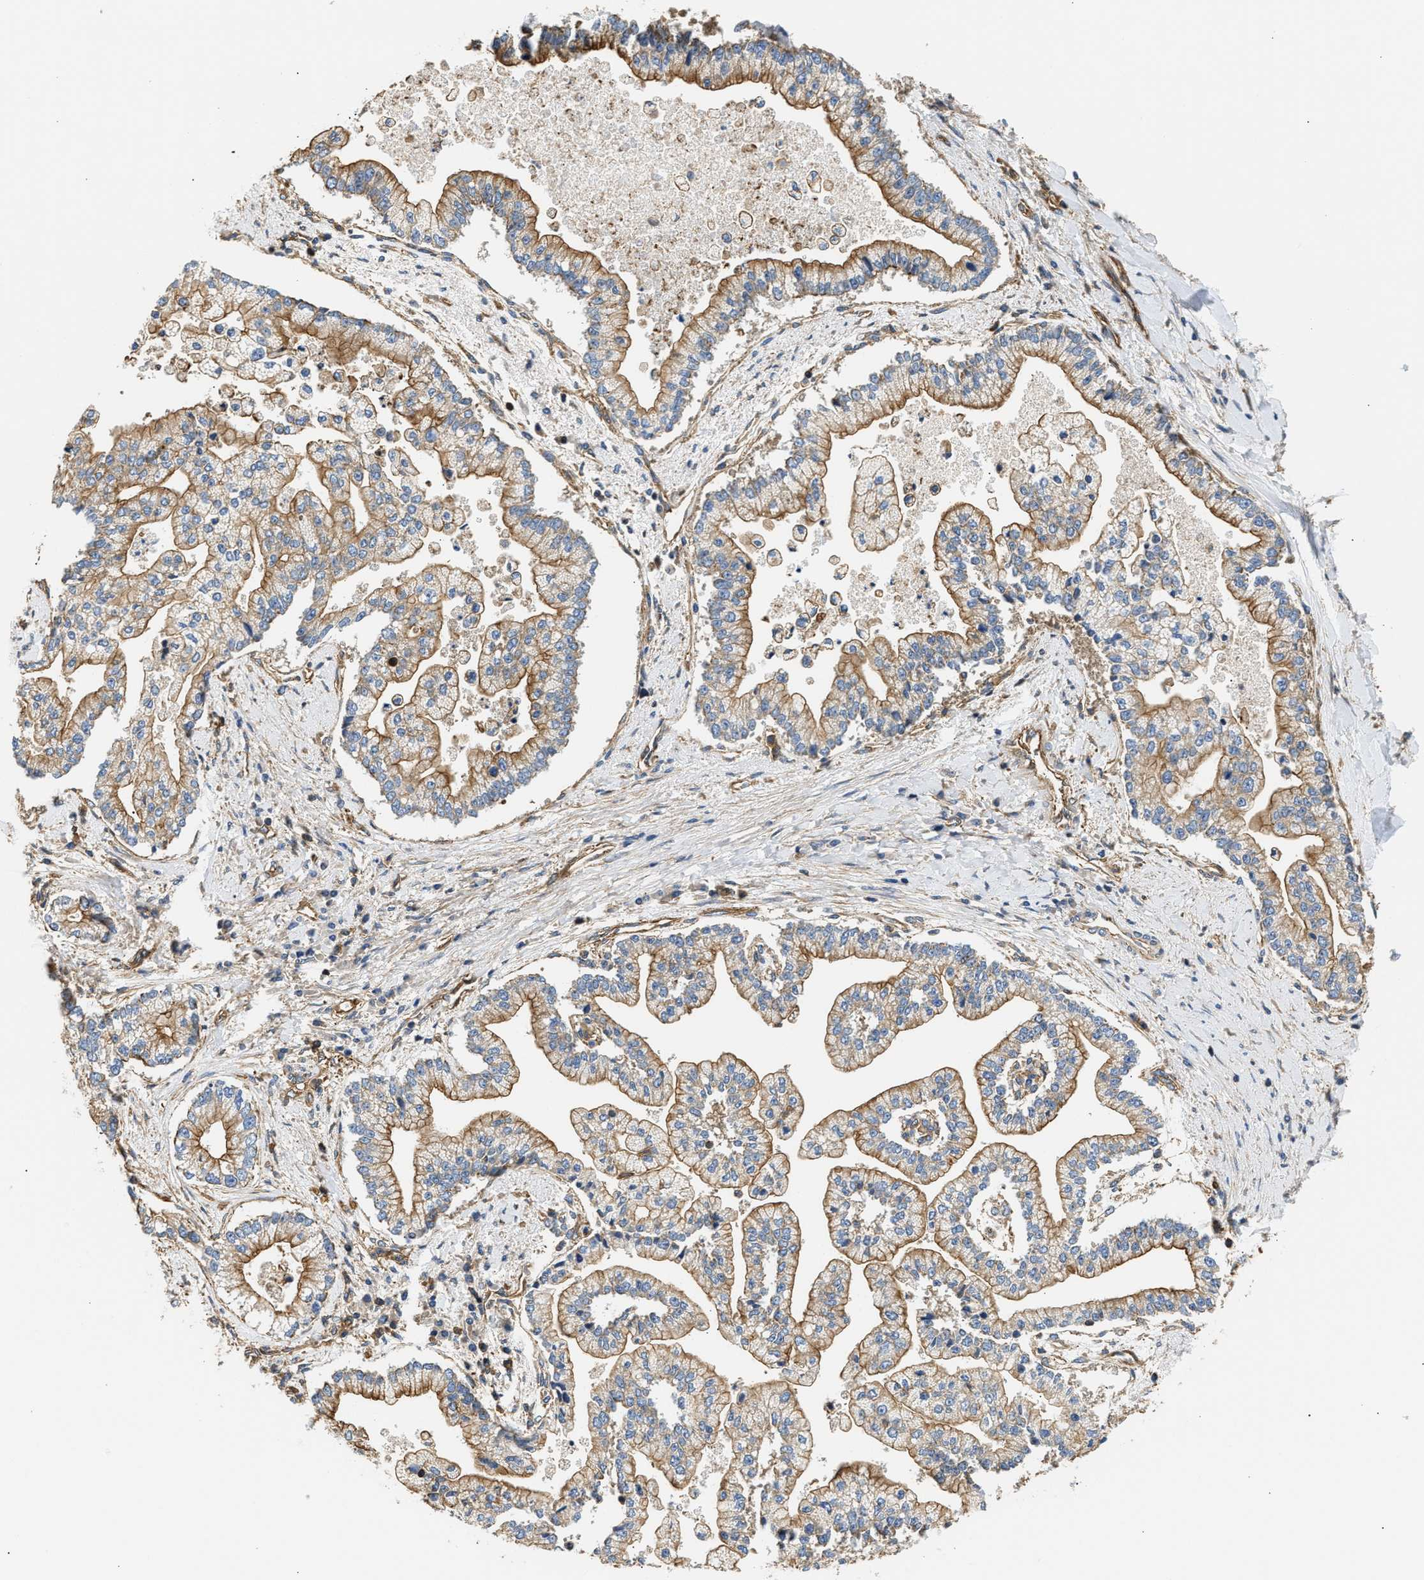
{"staining": {"intensity": "moderate", "quantity": ">75%", "location": "cytoplasmic/membranous"}, "tissue": "liver cancer", "cell_type": "Tumor cells", "image_type": "cancer", "snomed": [{"axis": "morphology", "description": "Cholangiocarcinoma"}, {"axis": "topography", "description": "Liver"}], "caption": "Immunohistochemistry photomicrograph of neoplastic tissue: liver cancer (cholangiocarcinoma) stained using IHC displays medium levels of moderate protein expression localized specifically in the cytoplasmic/membranous of tumor cells, appearing as a cytoplasmic/membranous brown color.", "gene": "SAMD9L", "patient": {"sex": "male", "age": 50}}